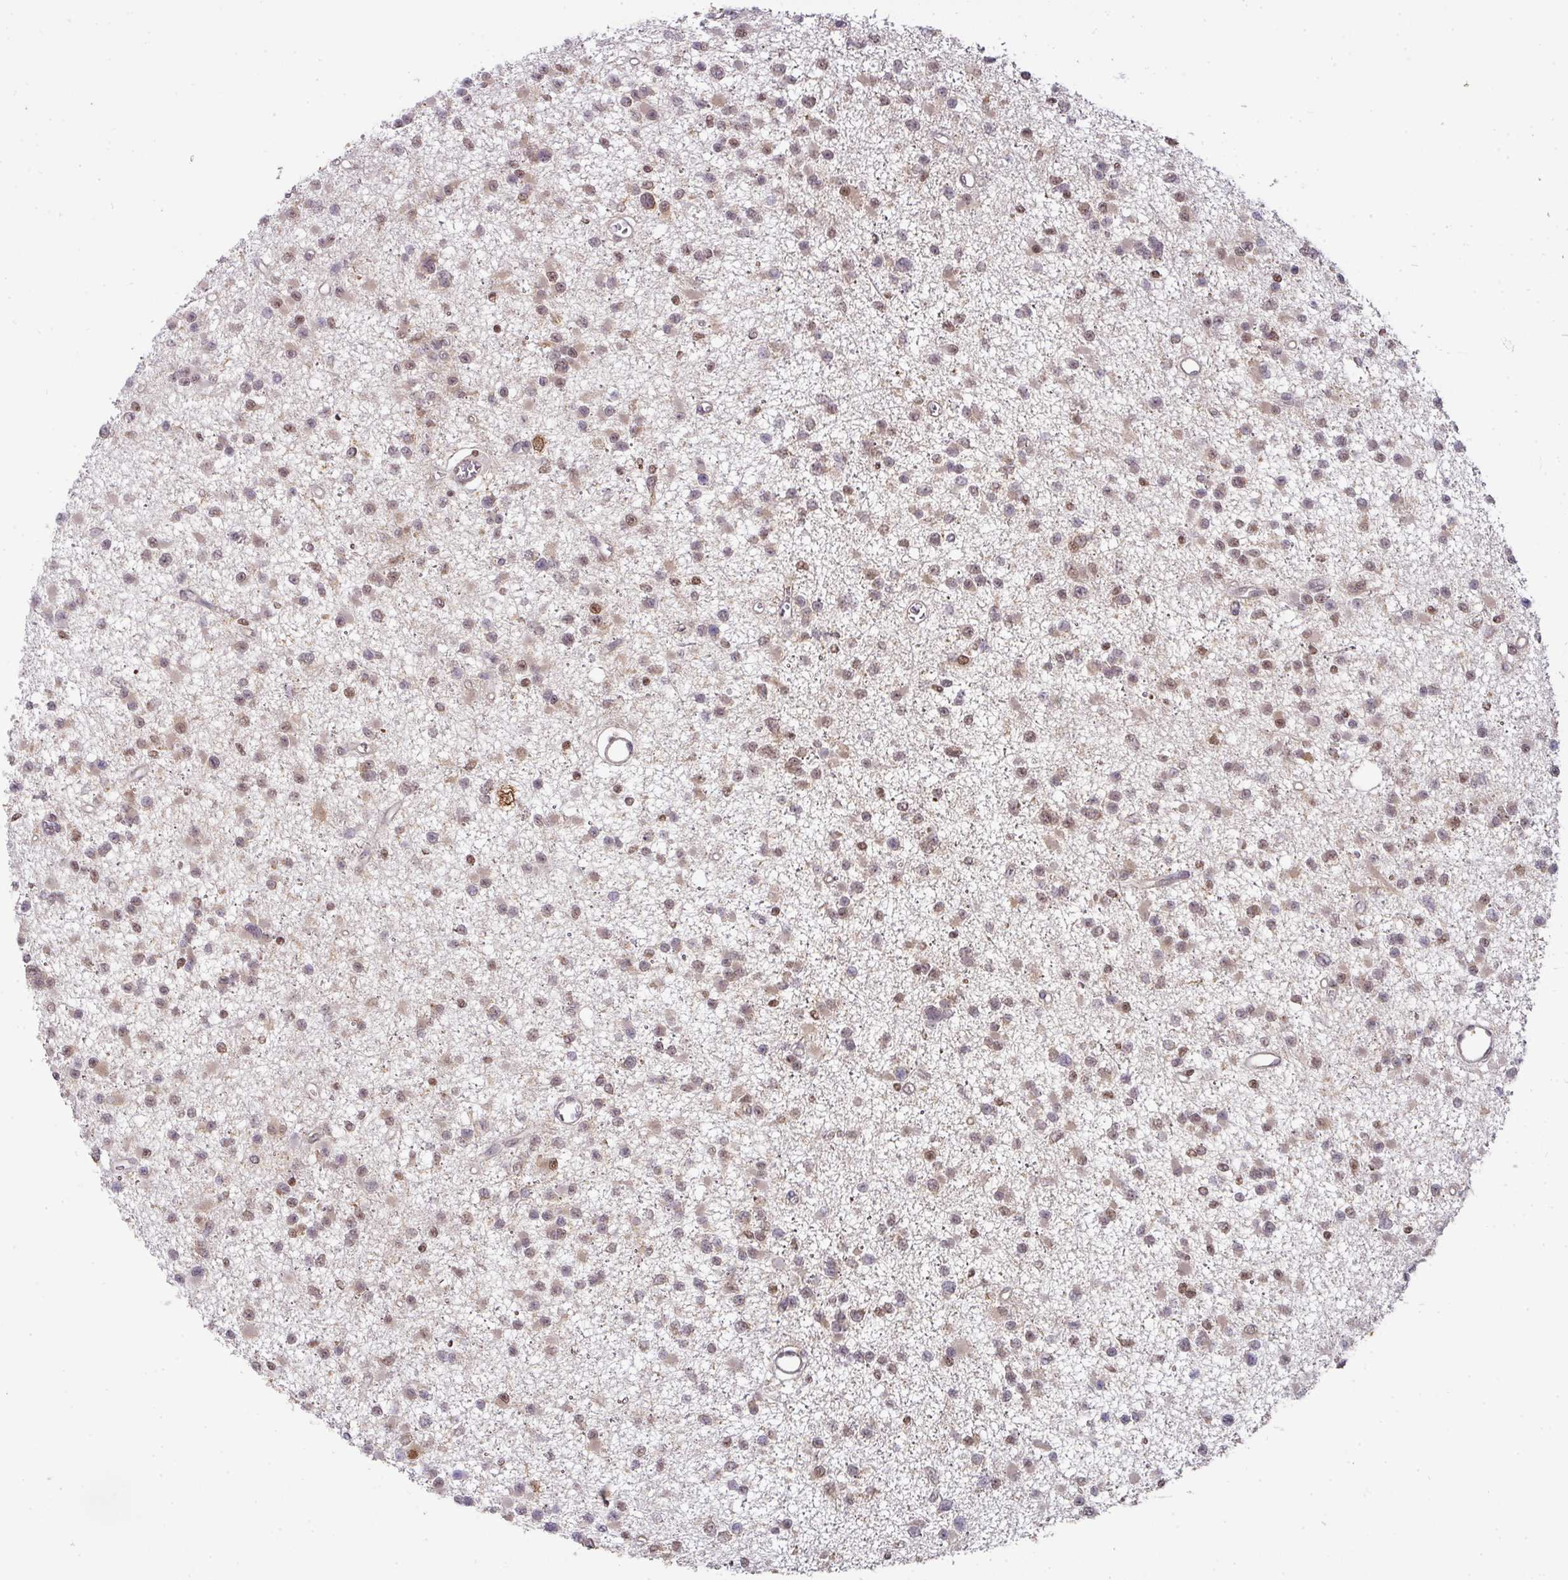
{"staining": {"intensity": "weak", "quantity": "25%-75%", "location": "nuclear"}, "tissue": "glioma", "cell_type": "Tumor cells", "image_type": "cancer", "snomed": [{"axis": "morphology", "description": "Glioma, malignant, Low grade"}, {"axis": "topography", "description": "Brain"}], "caption": "The photomicrograph reveals staining of glioma, revealing weak nuclear protein positivity (brown color) within tumor cells.", "gene": "RANBP9", "patient": {"sex": "female", "age": 22}}